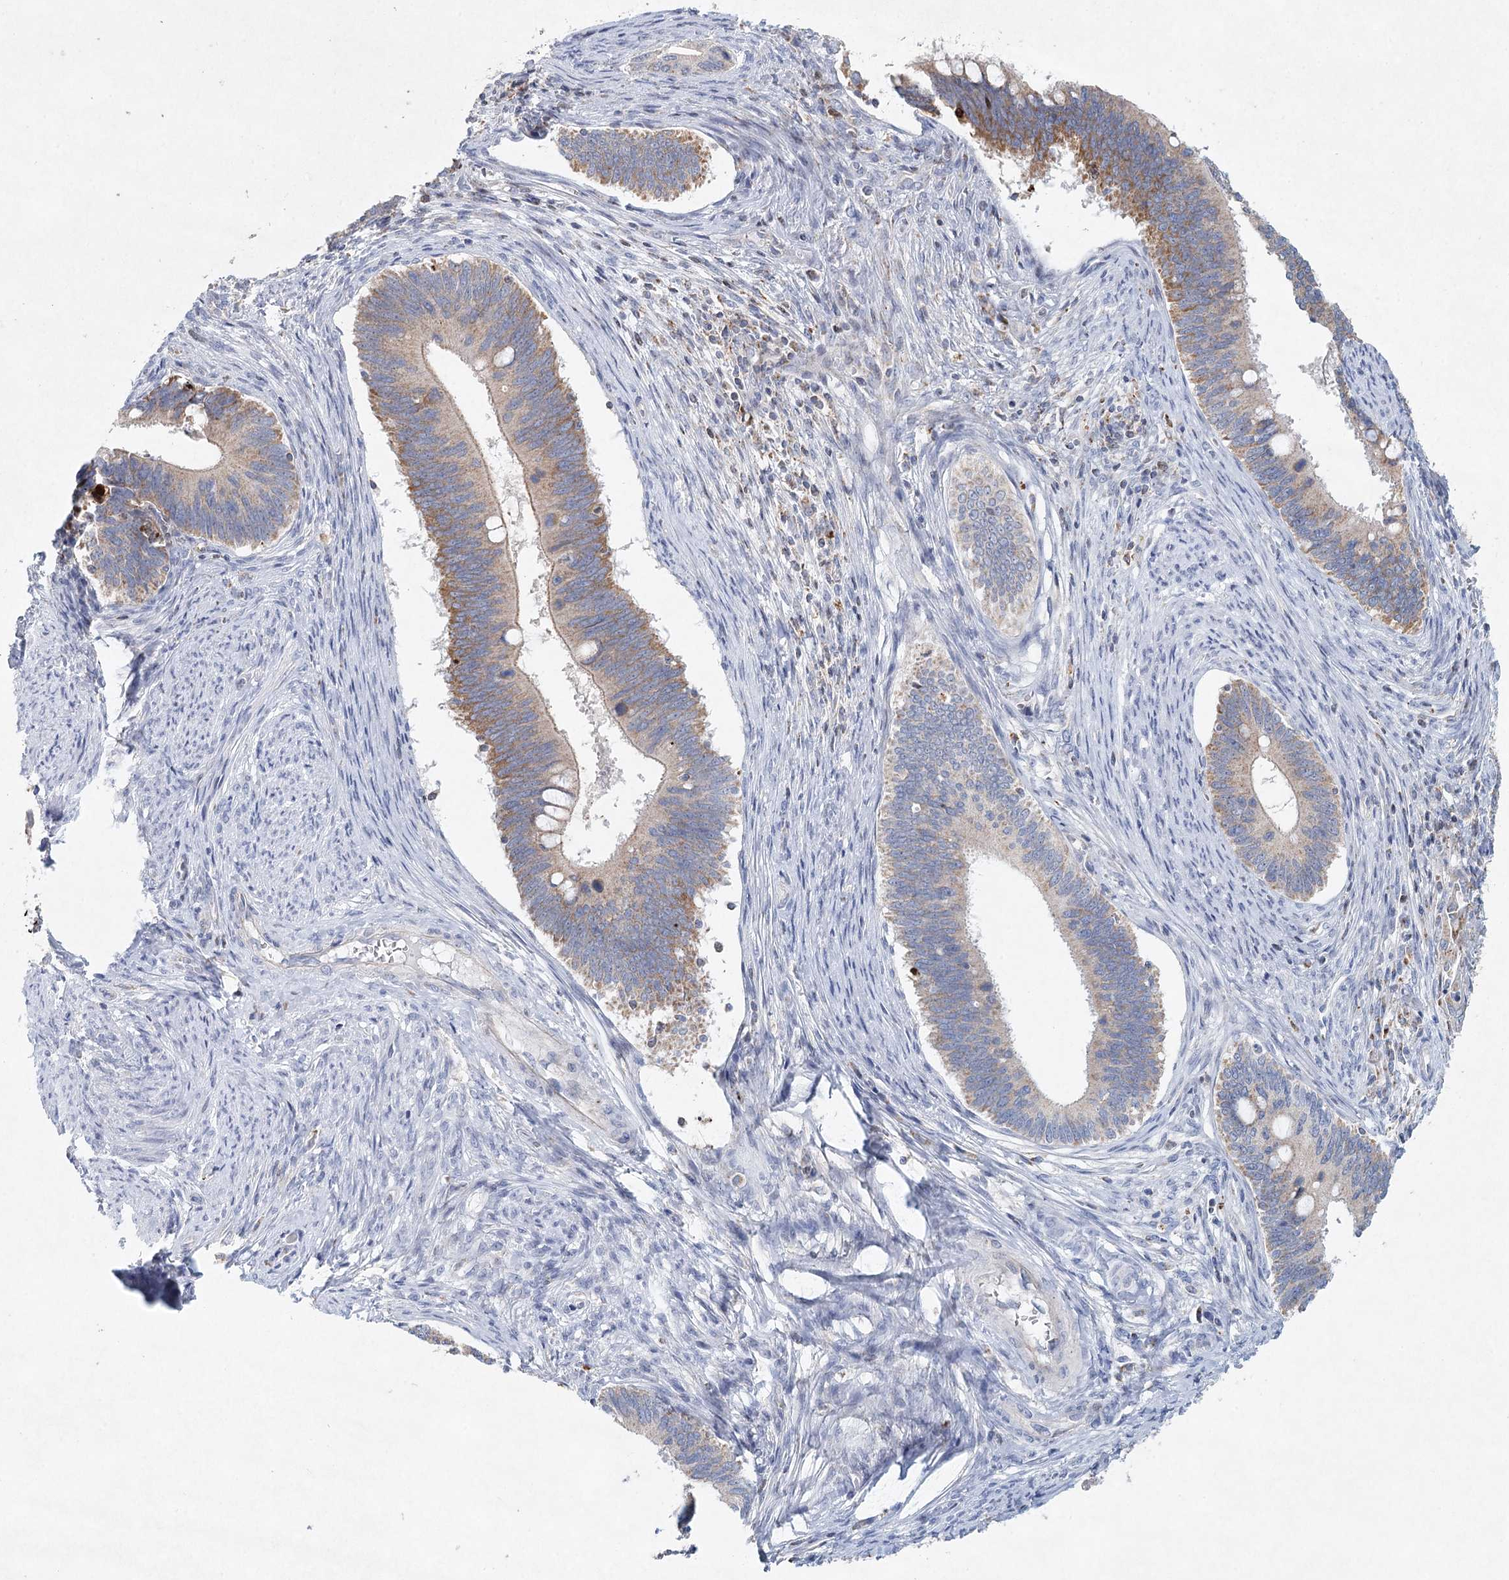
{"staining": {"intensity": "moderate", "quantity": "25%-75%", "location": "cytoplasmic/membranous"}, "tissue": "cervical cancer", "cell_type": "Tumor cells", "image_type": "cancer", "snomed": [{"axis": "morphology", "description": "Adenocarcinoma, NOS"}, {"axis": "topography", "description": "Cervix"}], "caption": "Protein expression analysis of human cervical adenocarcinoma reveals moderate cytoplasmic/membranous positivity in approximately 25%-75% of tumor cells.", "gene": "XPO6", "patient": {"sex": "female", "age": 42}}